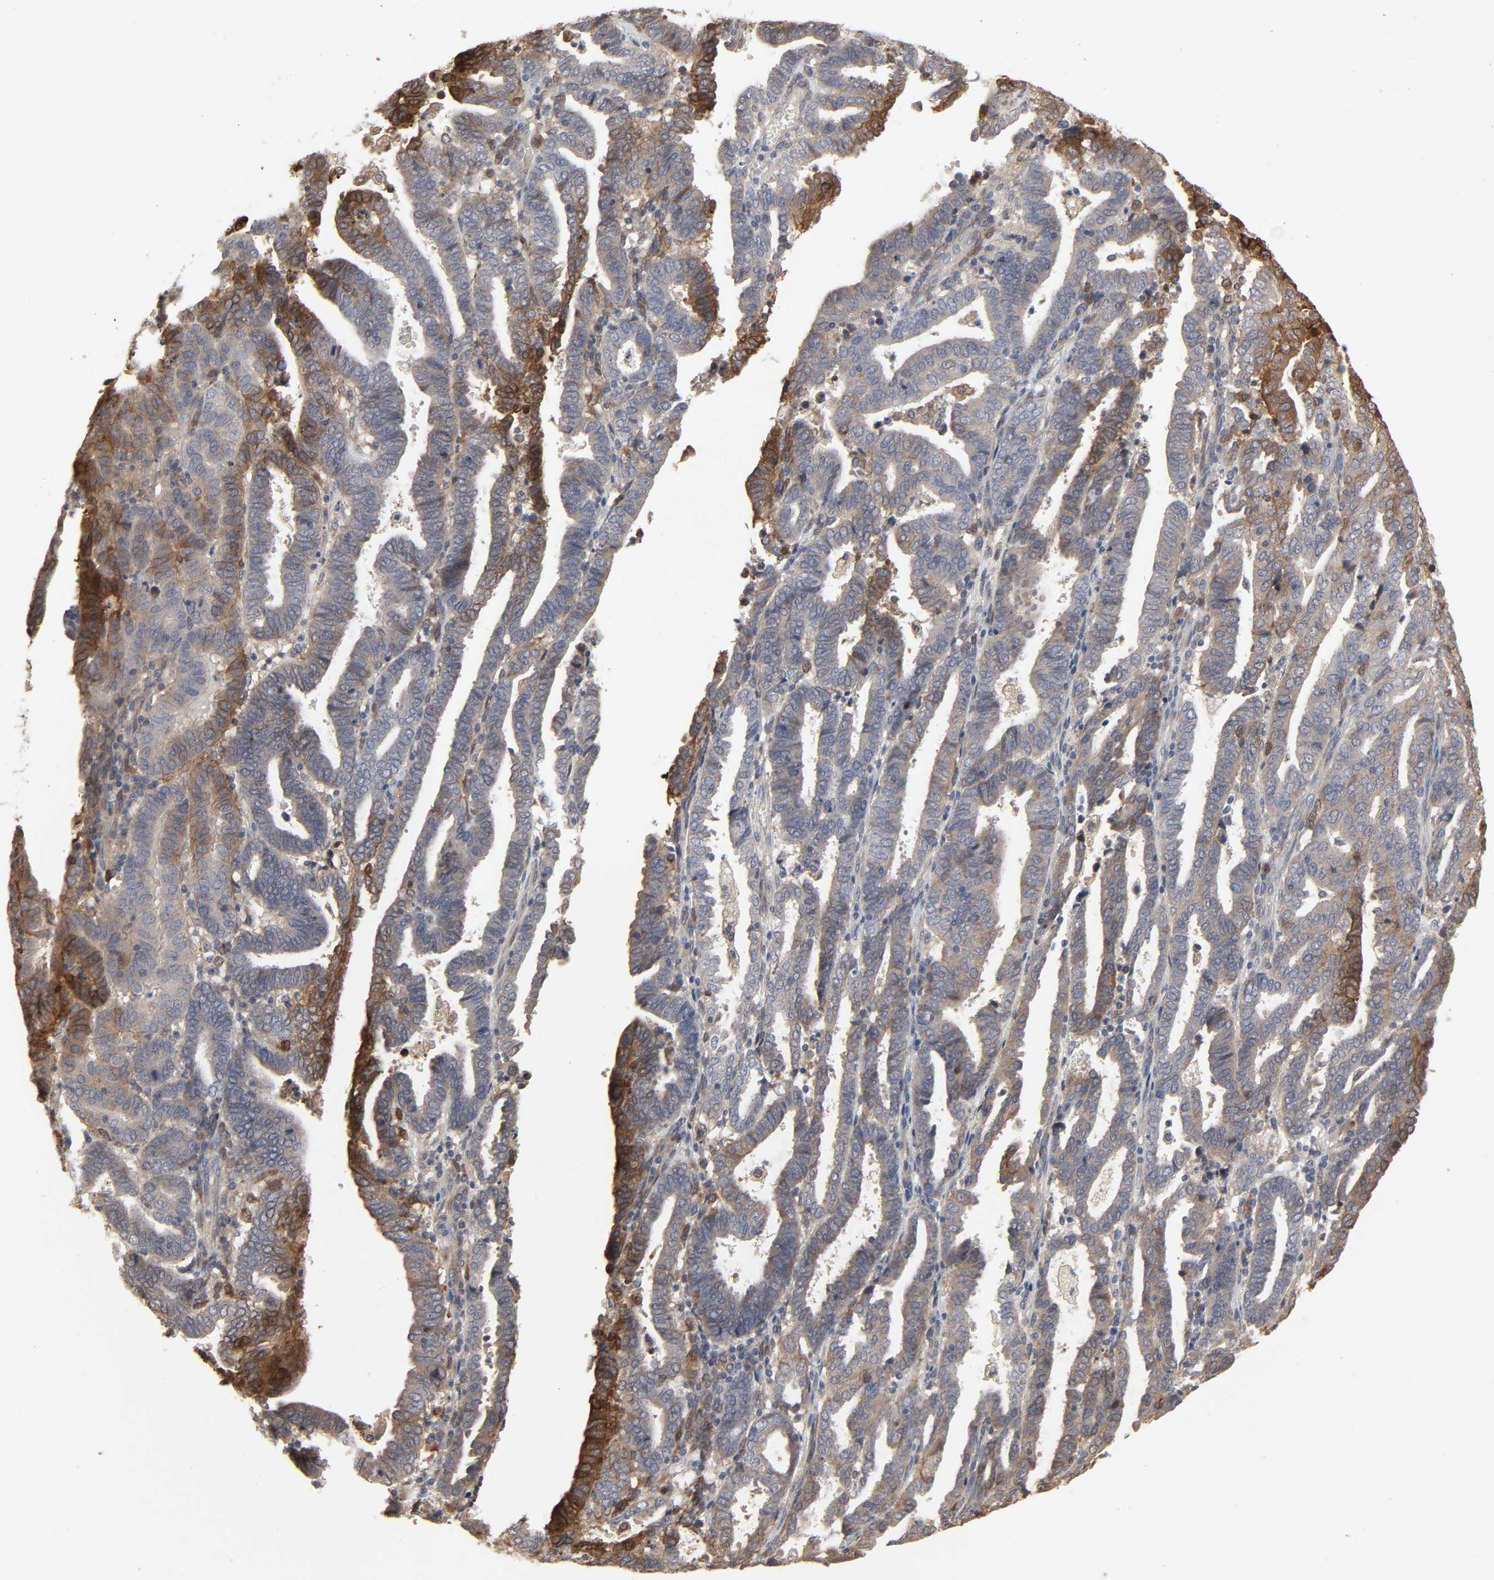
{"staining": {"intensity": "strong", "quantity": ">75%", "location": "cytoplasmic/membranous"}, "tissue": "endometrial cancer", "cell_type": "Tumor cells", "image_type": "cancer", "snomed": [{"axis": "morphology", "description": "Adenocarcinoma, NOS"}, {"axis": "topography", "description": "Uterus"}], "caption": "A high amount of strong cytoplasmic/membranous staining is present in approximately >75% of tumor cells in endometrial cancer tissue. The protein of interest is shown in brown color, while the nuclei are stained blue.", "gene": "NDRG2", "patient": {"sex": "female", "age": 83}}